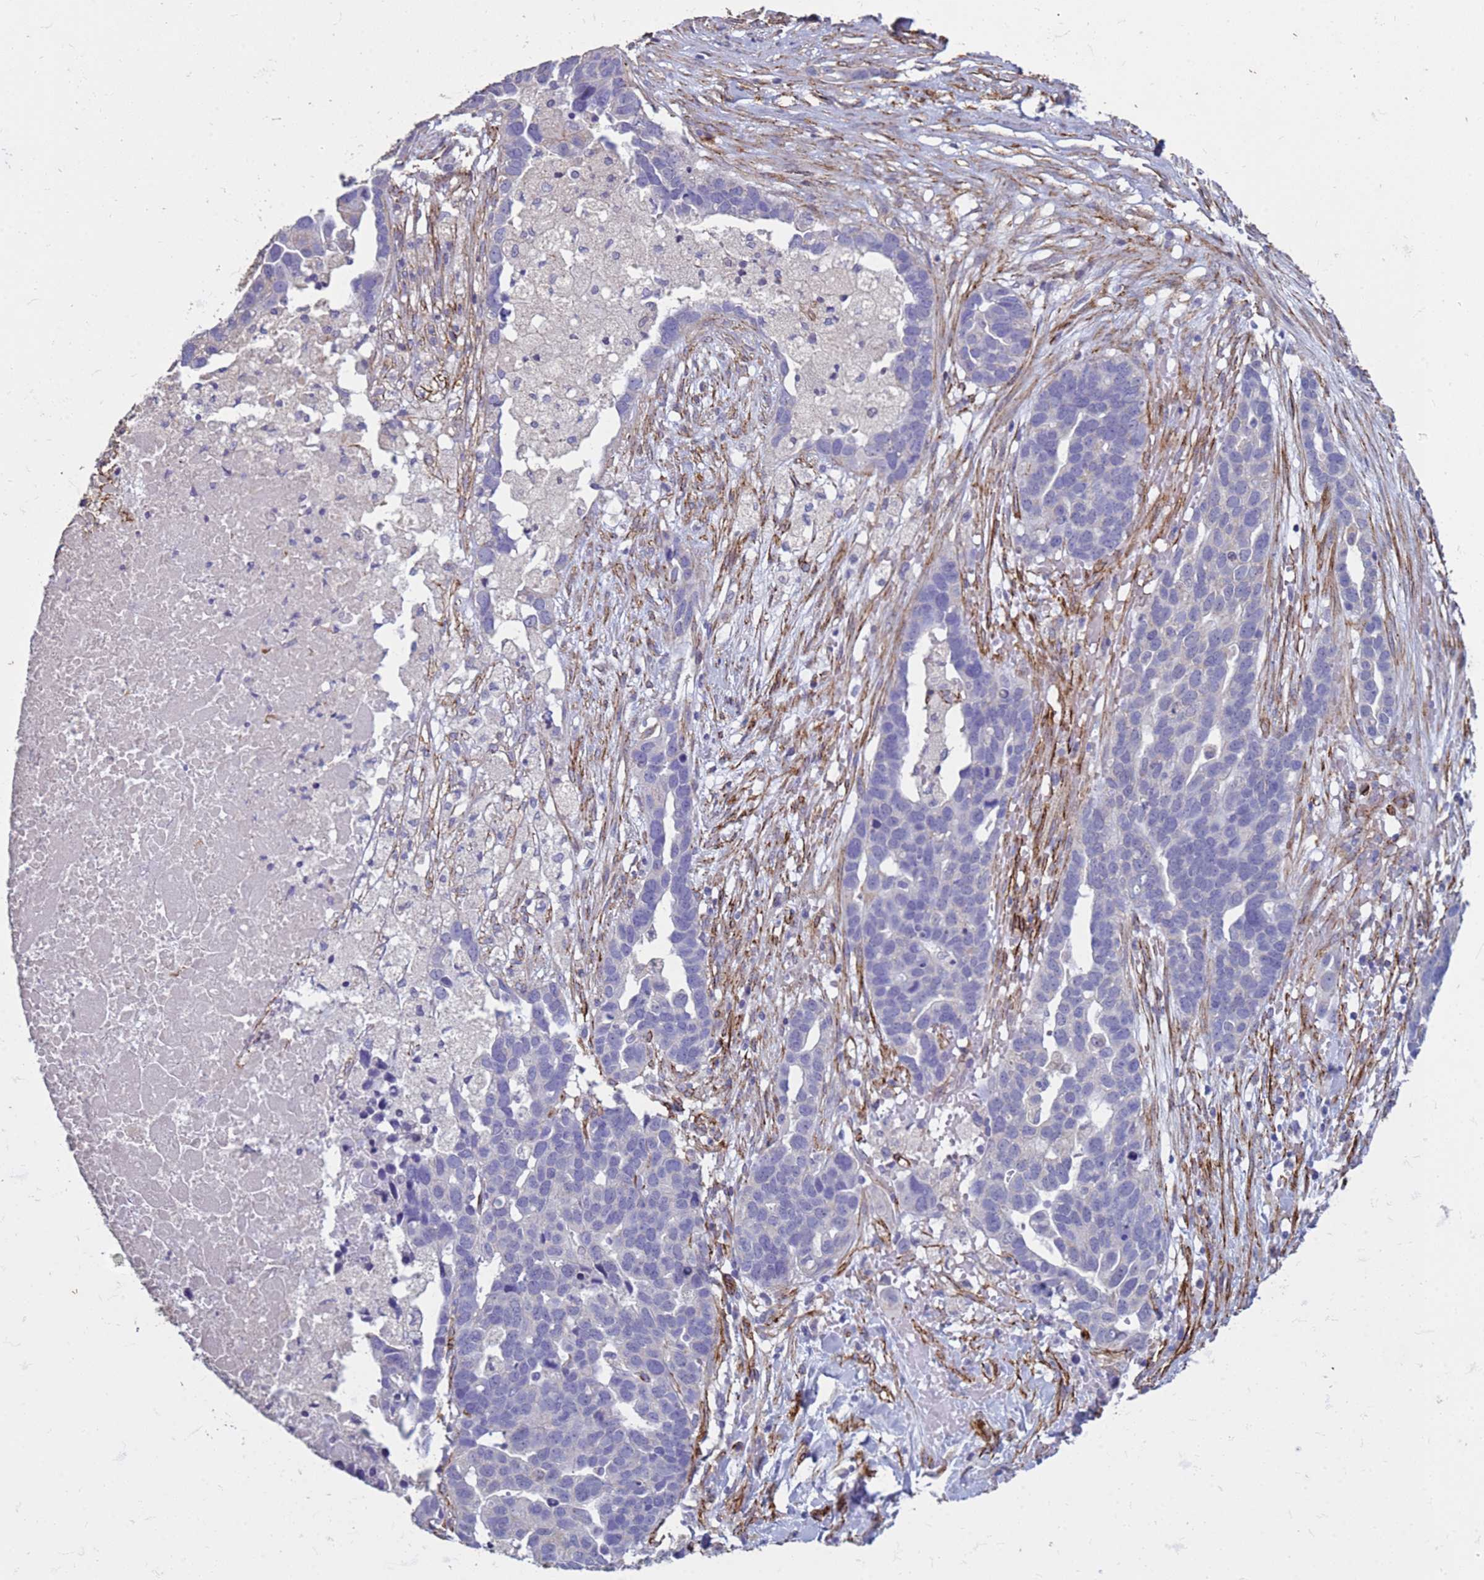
{"staining": {"intensity": "negative", "quantity": "none", "location": "none"}, "tissue": "ovarian cancer", "cell_type": "Tumor cells", "image_type": "cancer", "snomed": [{"axis": "morphology", "description": "Cystadenocarcinoma, serous, NOS"}, {"axis": "topography", "description": "Ovary"}], "caption": "An IHC image of ovarian serous cystadenocarcinoma is shown. There is no staining in tumor cells of ovarian serous cystadenocarcinoma. Nuclei are stained in blue.", "gene": "GASK1A", "patient": {"sex": "female", "age": 54}}